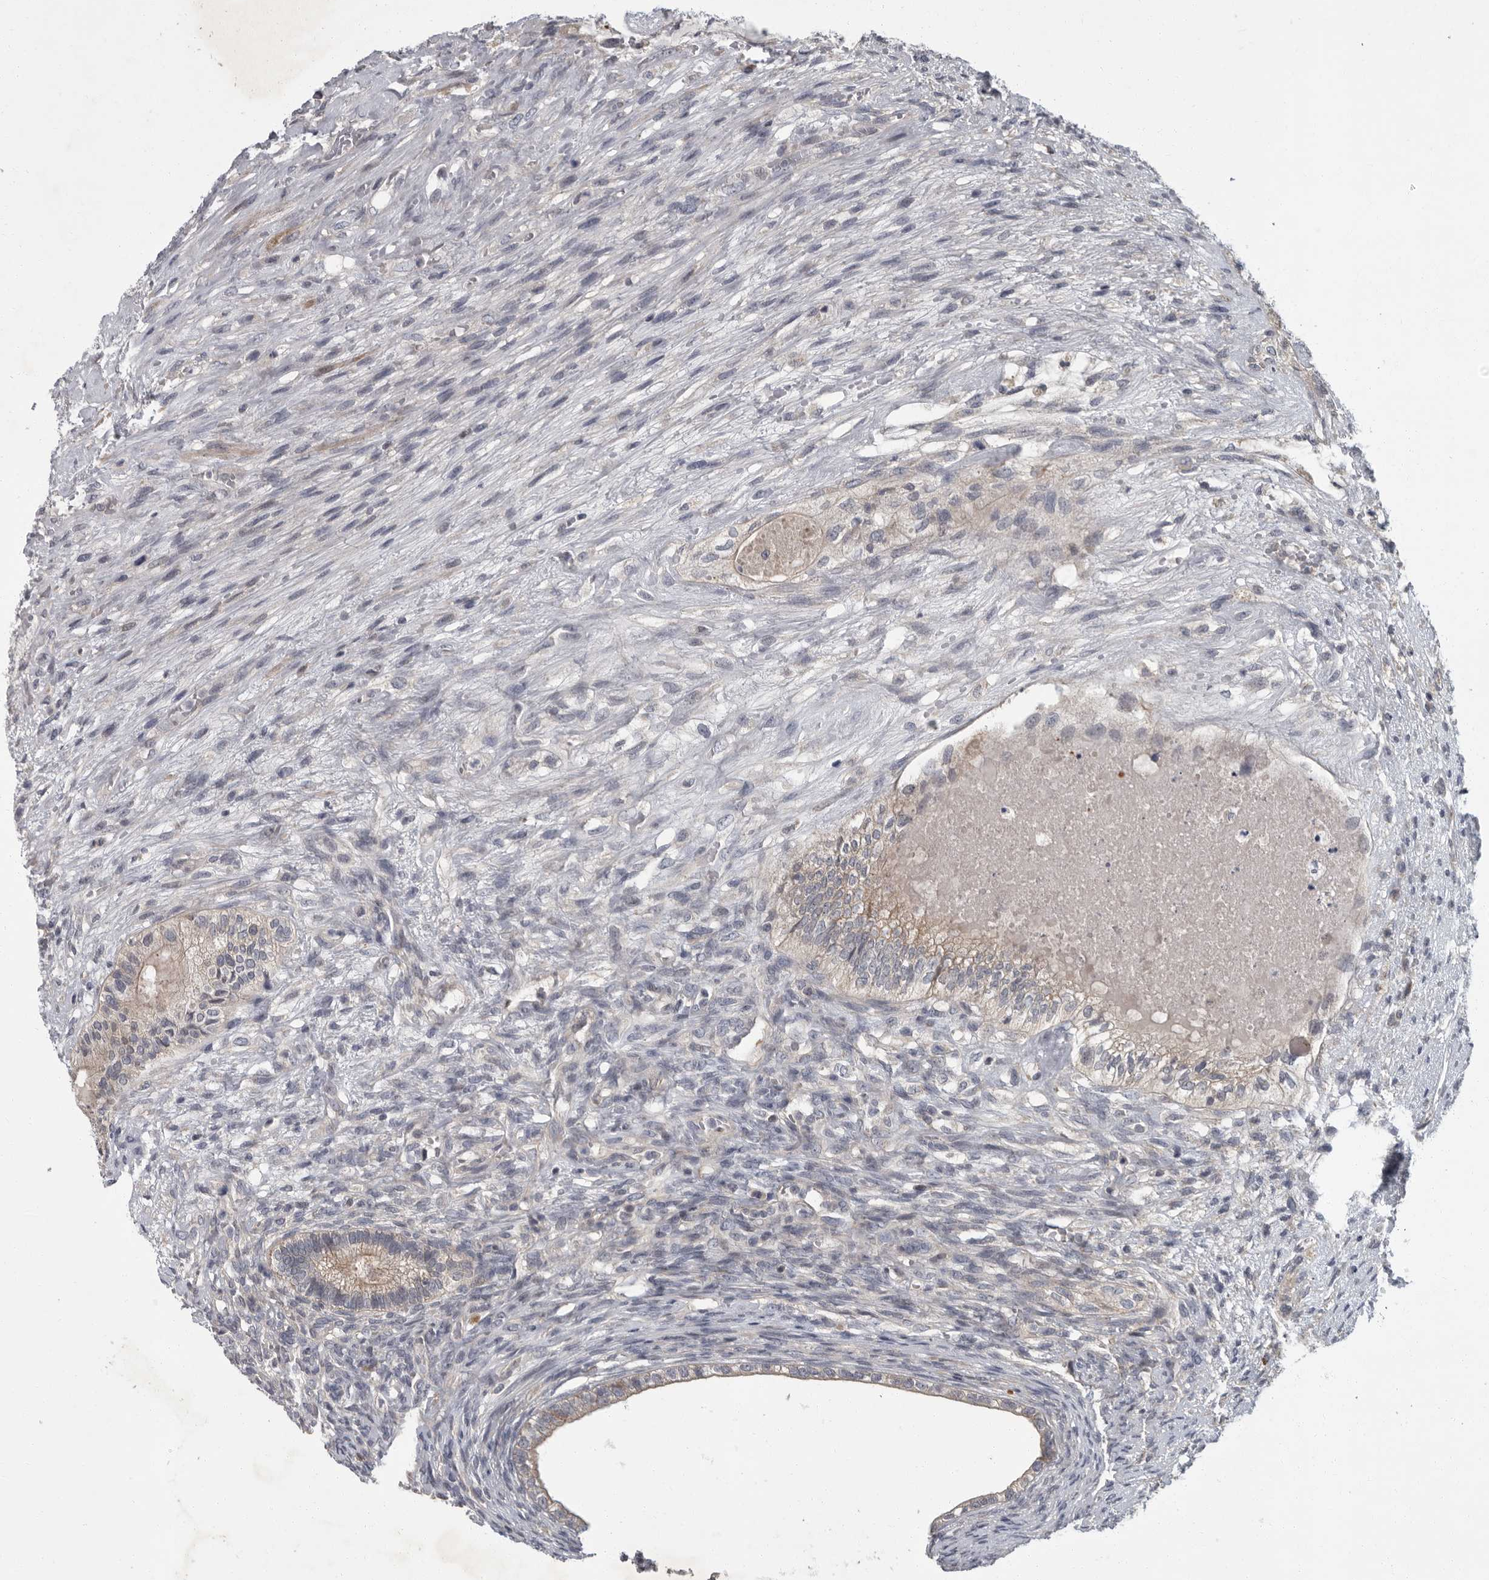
{"staining": {"intensity": "negative", "quantity": "none", "location": "none"}, "tissue": "testis cancer", "cell_type": "Tumor cells", "image_type": "cancer", "snomed": [{"axis": "morphology", "description": "Seminoma, NOS"}, {"axis": "morphology", "description": "Carcinoma, Embryonal, NOS"}, {"axis": "topography", "description": "Testis"}], "caption": "Immunohistochemistry photomicrograph of seminoma (testis) stained for a protein (brown), which shows no expression in tumor cells.", "gene": "PDE7A", "patient": {"sex": "male", "age": 28}}